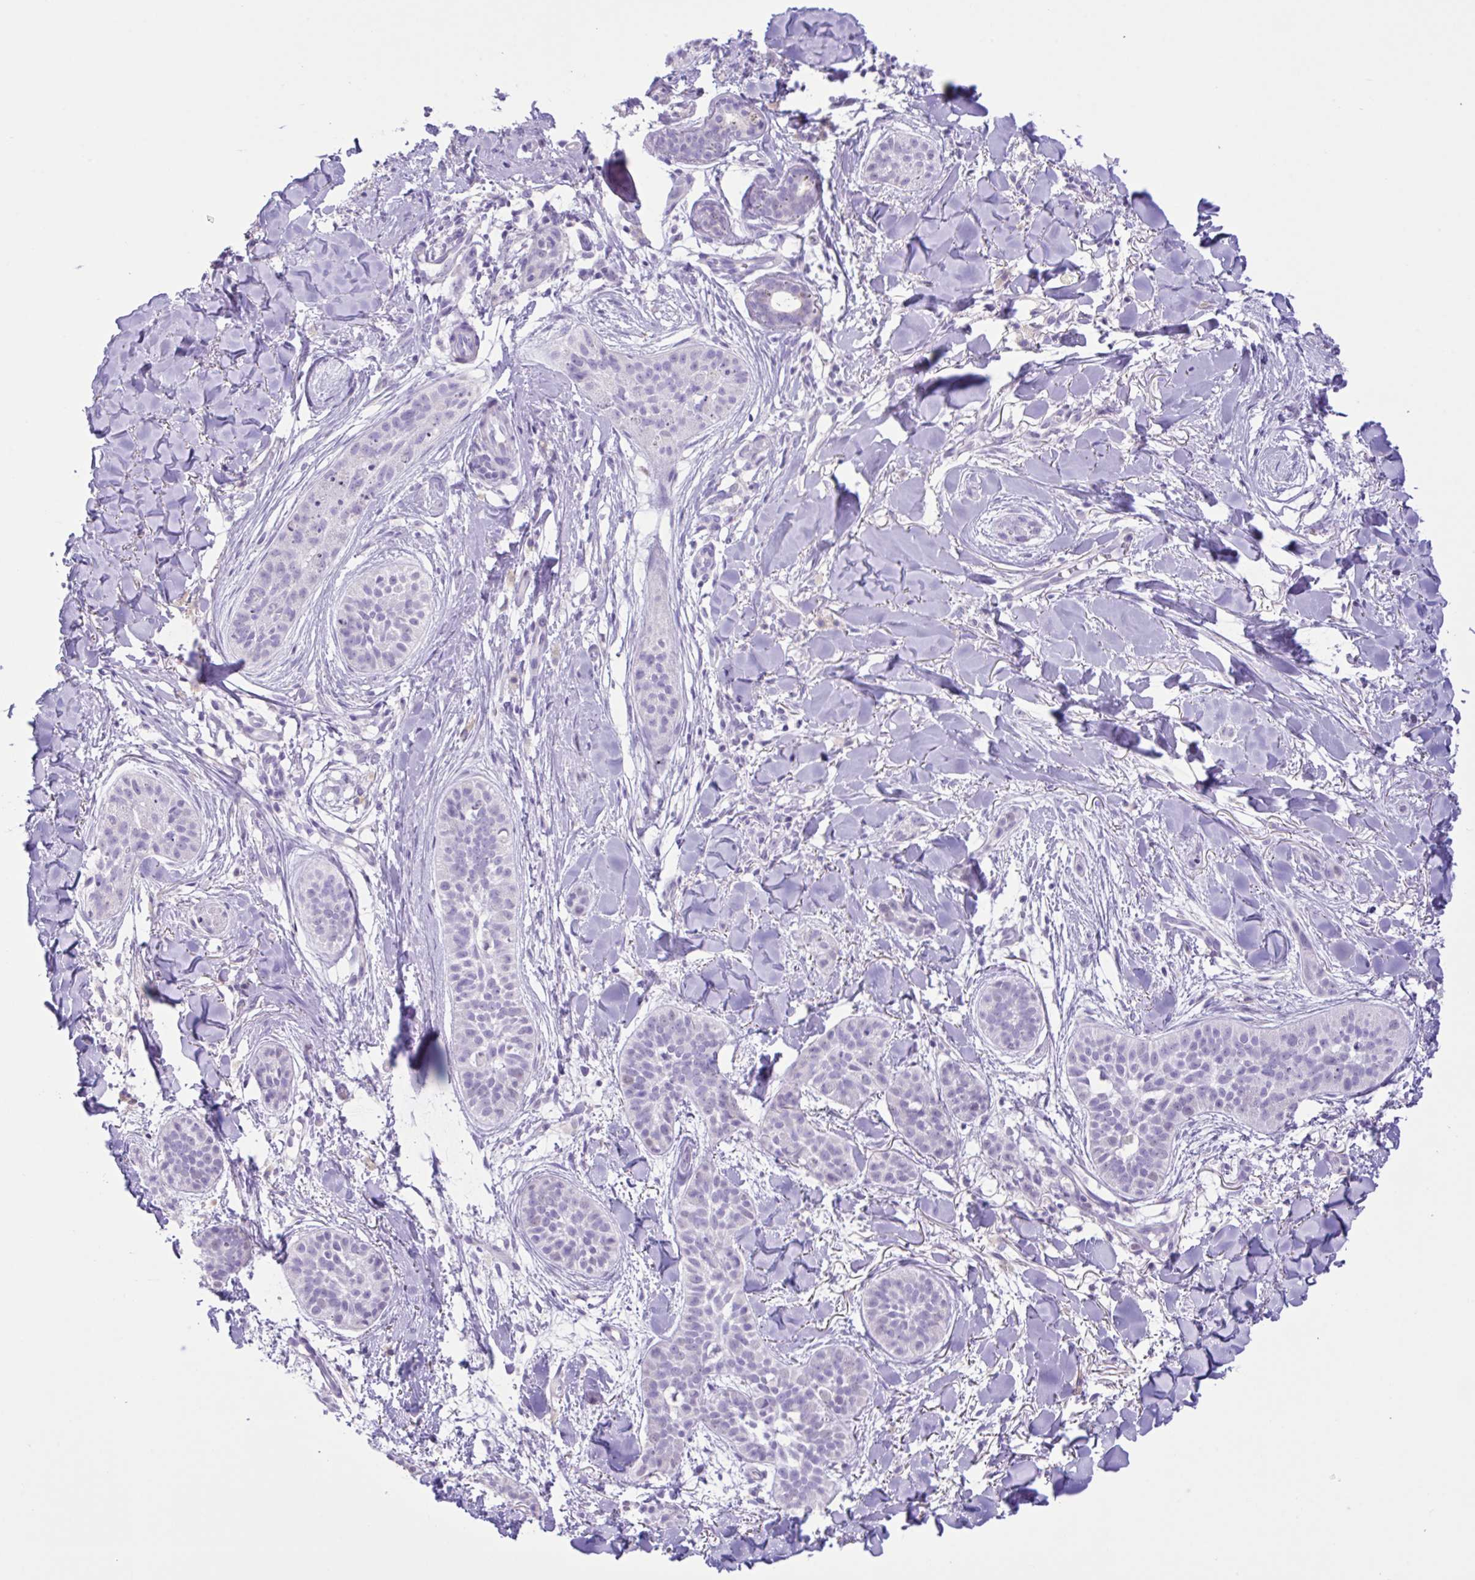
{"staining": {"intensity": "negative", "quantity": "none", "location": "none"}, "tissue": "skin cancer", "cell_type": "Tumor cells", "image_type": "cancer", "snomed": [{"axis": "morphology", "description": "Basal cell carcinoma"}, {"axis": "topography", "description": "Skin"}], "caption": "Basal cell carcinoma (skin) was stained to show a protein in brown. There is no significant expression in tumor cells.", "gene": "CST11", "patient": {"sex": "male", "age": 52}}